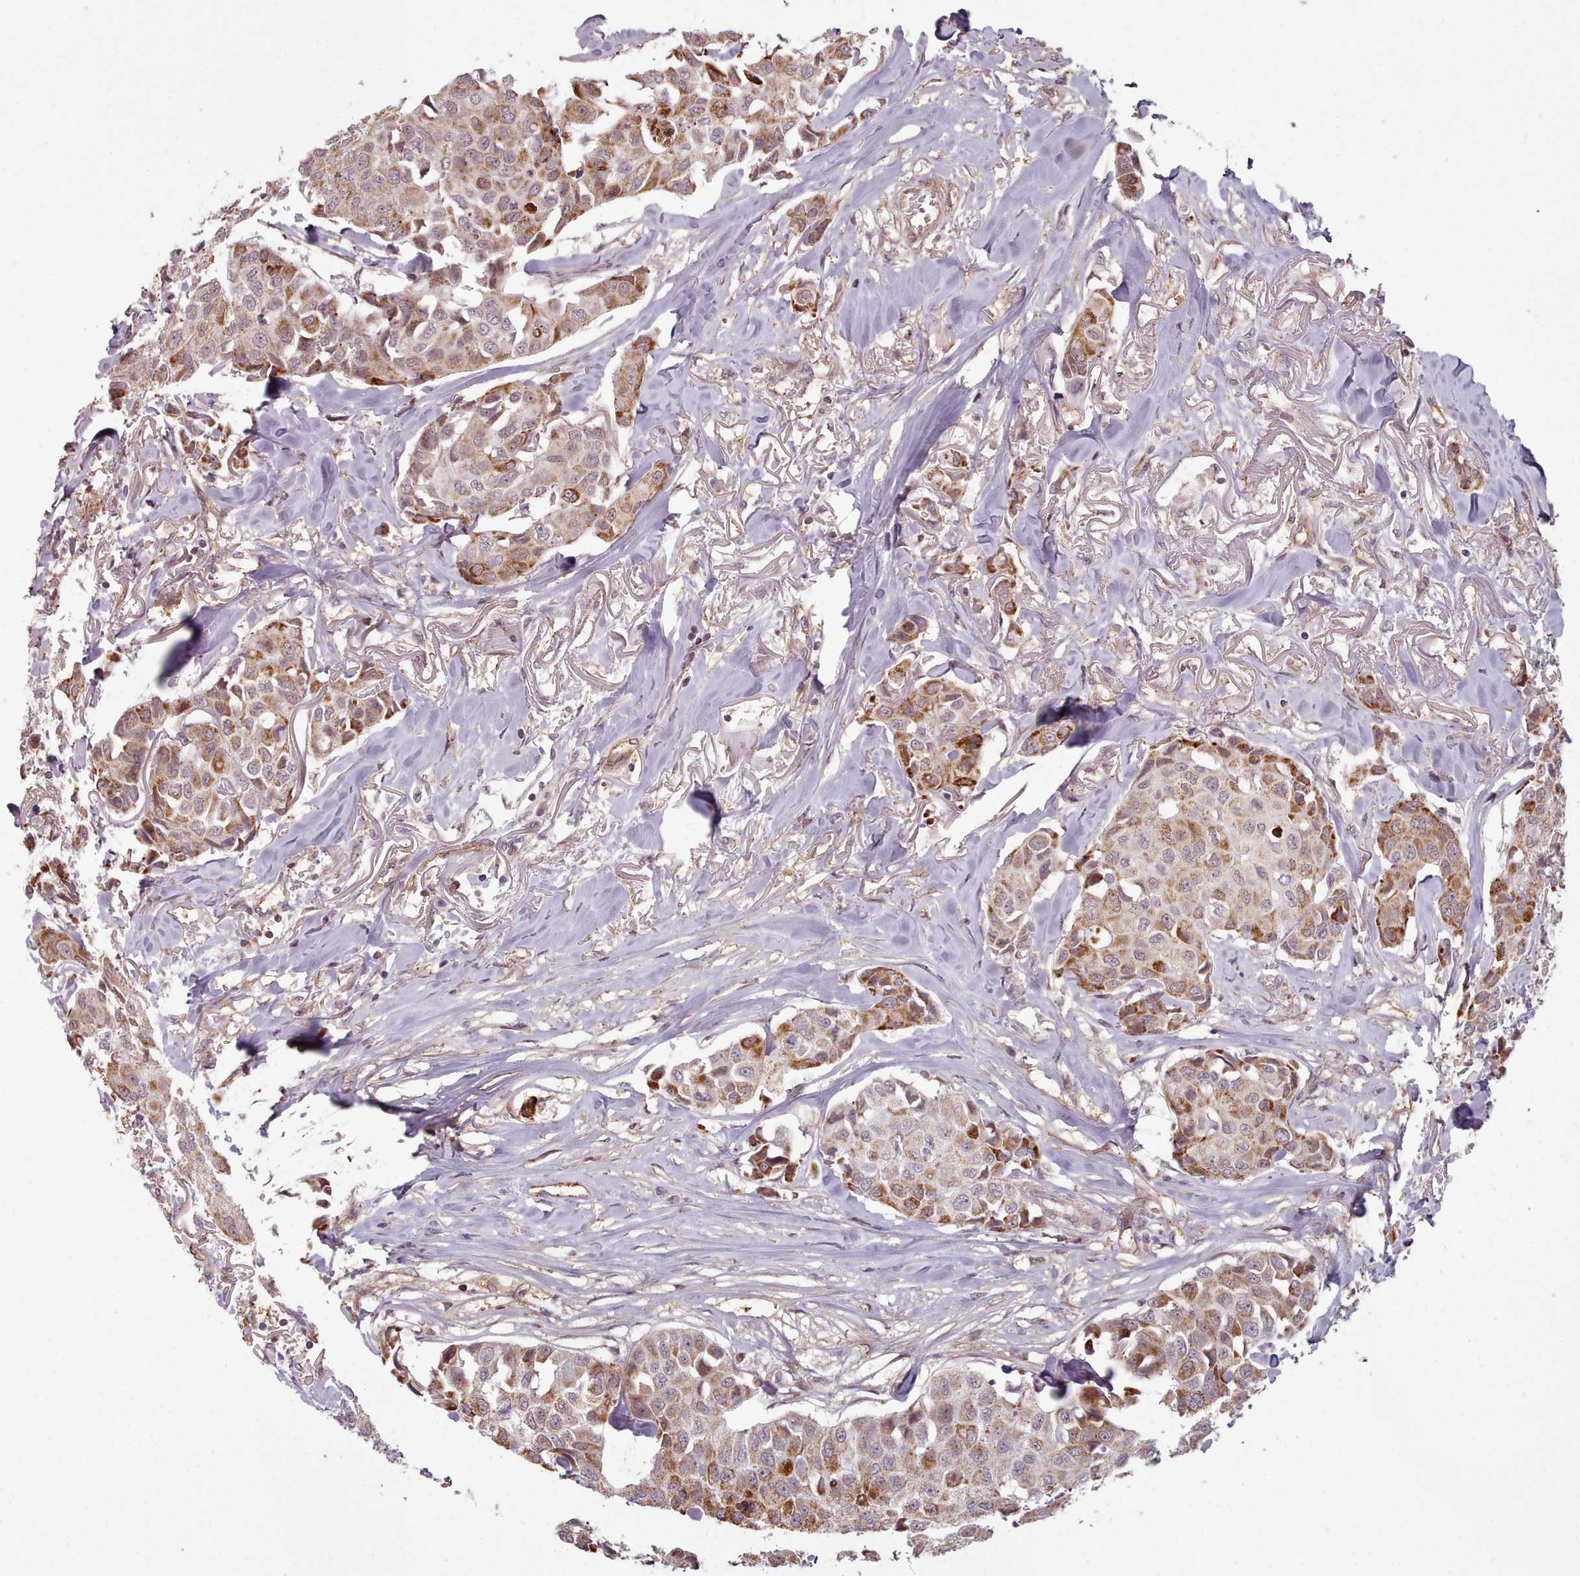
{"staining": {"intensity": "moderate", "quantity": ">75%", "location": "cytoplasmic/membranous"}, "tissue": "breast cancer", "cell_type": "Tumor cells", "image_type": "cancer", "snomed": [{"axis": "morphology", "description": "Duct carcinoma"}, {"axis": "topography", "description": "Breast"}], "caption": "Human breast cancer (infiltrating ductal carcinoma) stained with a brown dye exhibits moderate cytoplasmic/membranous positive staining in approximately >75% of tumor cells.", "gene": "ZMYM4", "patient": {"sex": "female", "age": 80}}